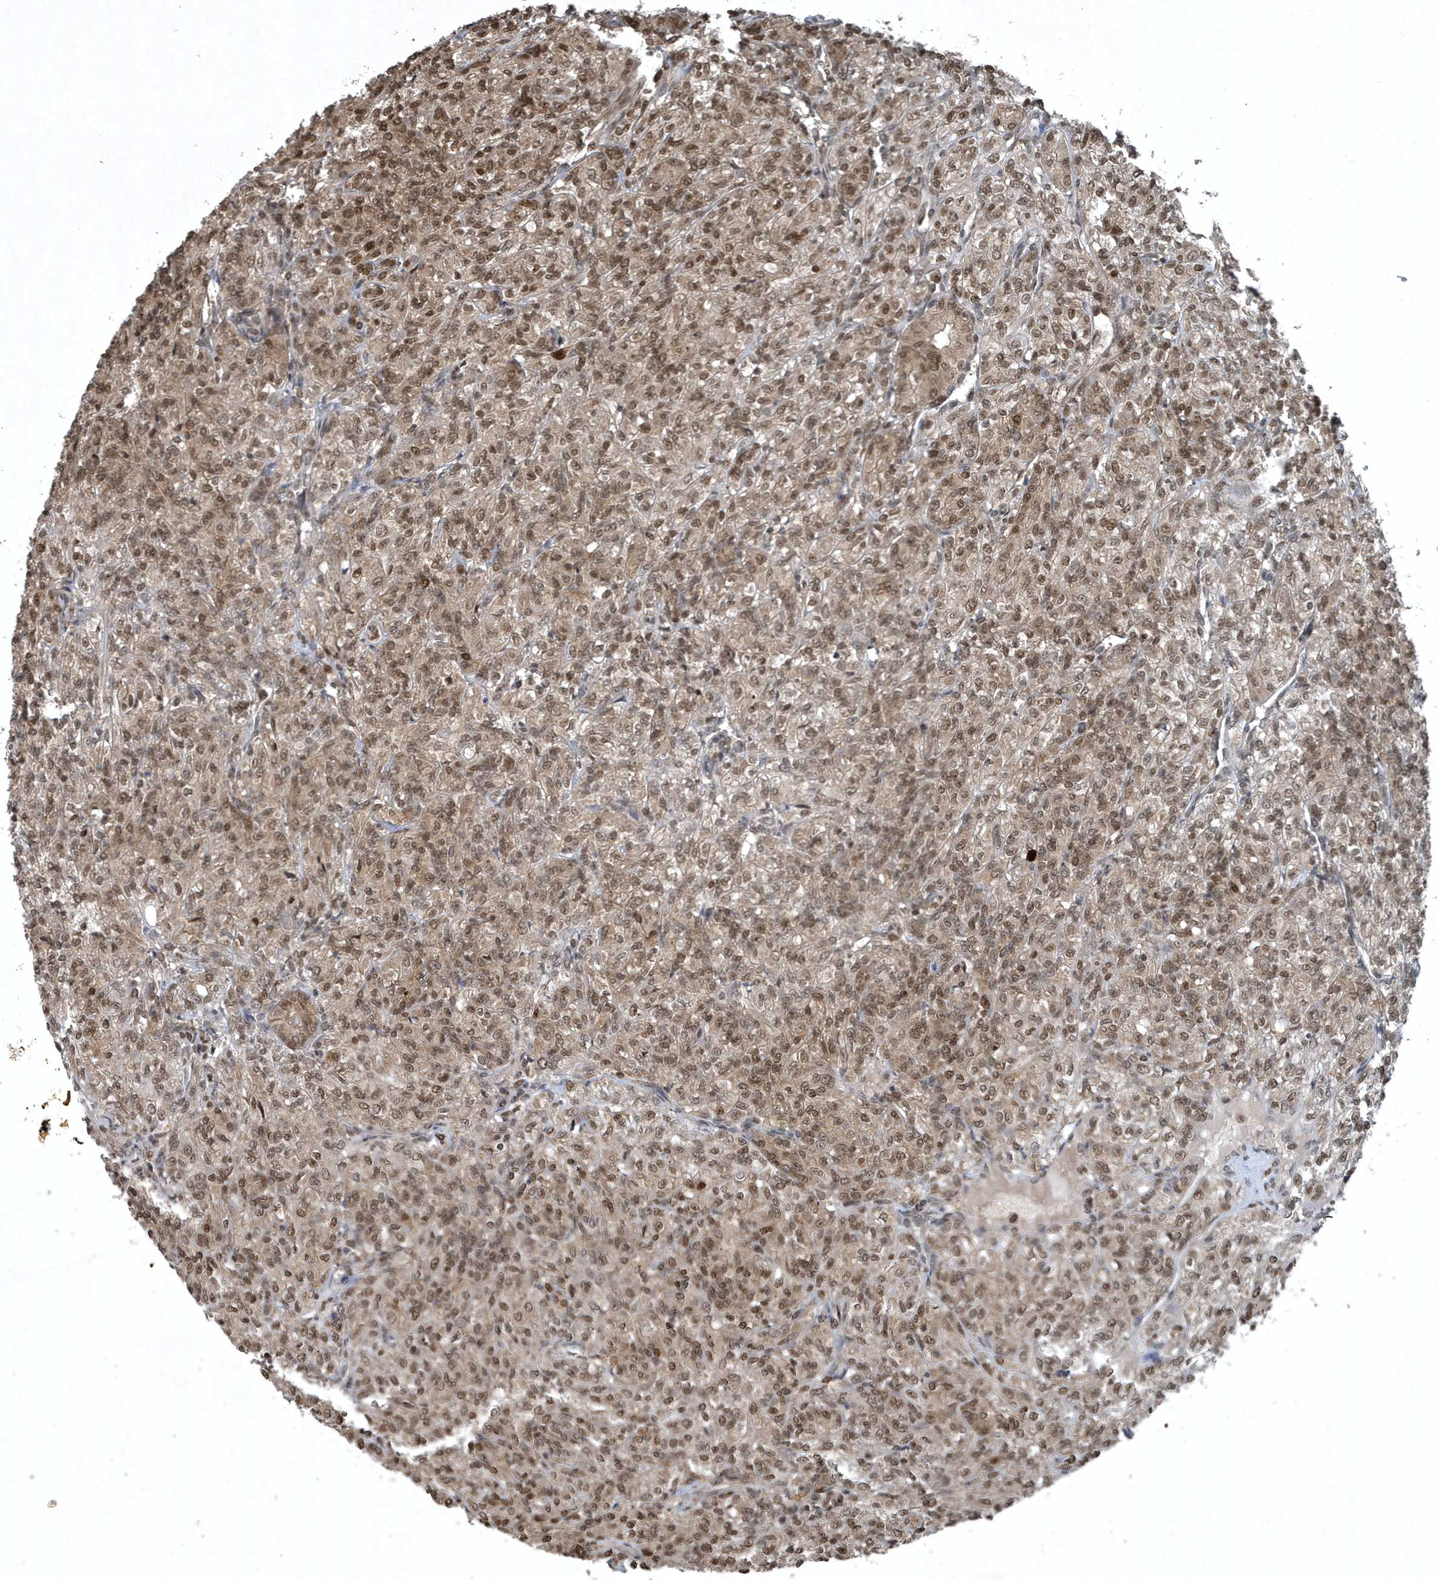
{"staining": {"intensity": "moderate", "quantity": ">75%", "location": "cytoplasmic/membranous,nuclear"}, "tissue": "renal cancer", "cell_type": "Tumor cells", "image_type": "cancer", "snomed": [{"axis": "morphology", "description": "Adenocarcinoma, NOS"}, {"axis": "topography", "description": "Kidney"}], "caption": "Immunohistochemical staining of human adenocarcinoma (renal) displays moderate cytoplasmic/membranous and nuclear protein expression in approximately >75% of tumor cells.", "gene": "HSPA1A", "patient": {"sex": "male", "age": 77}}